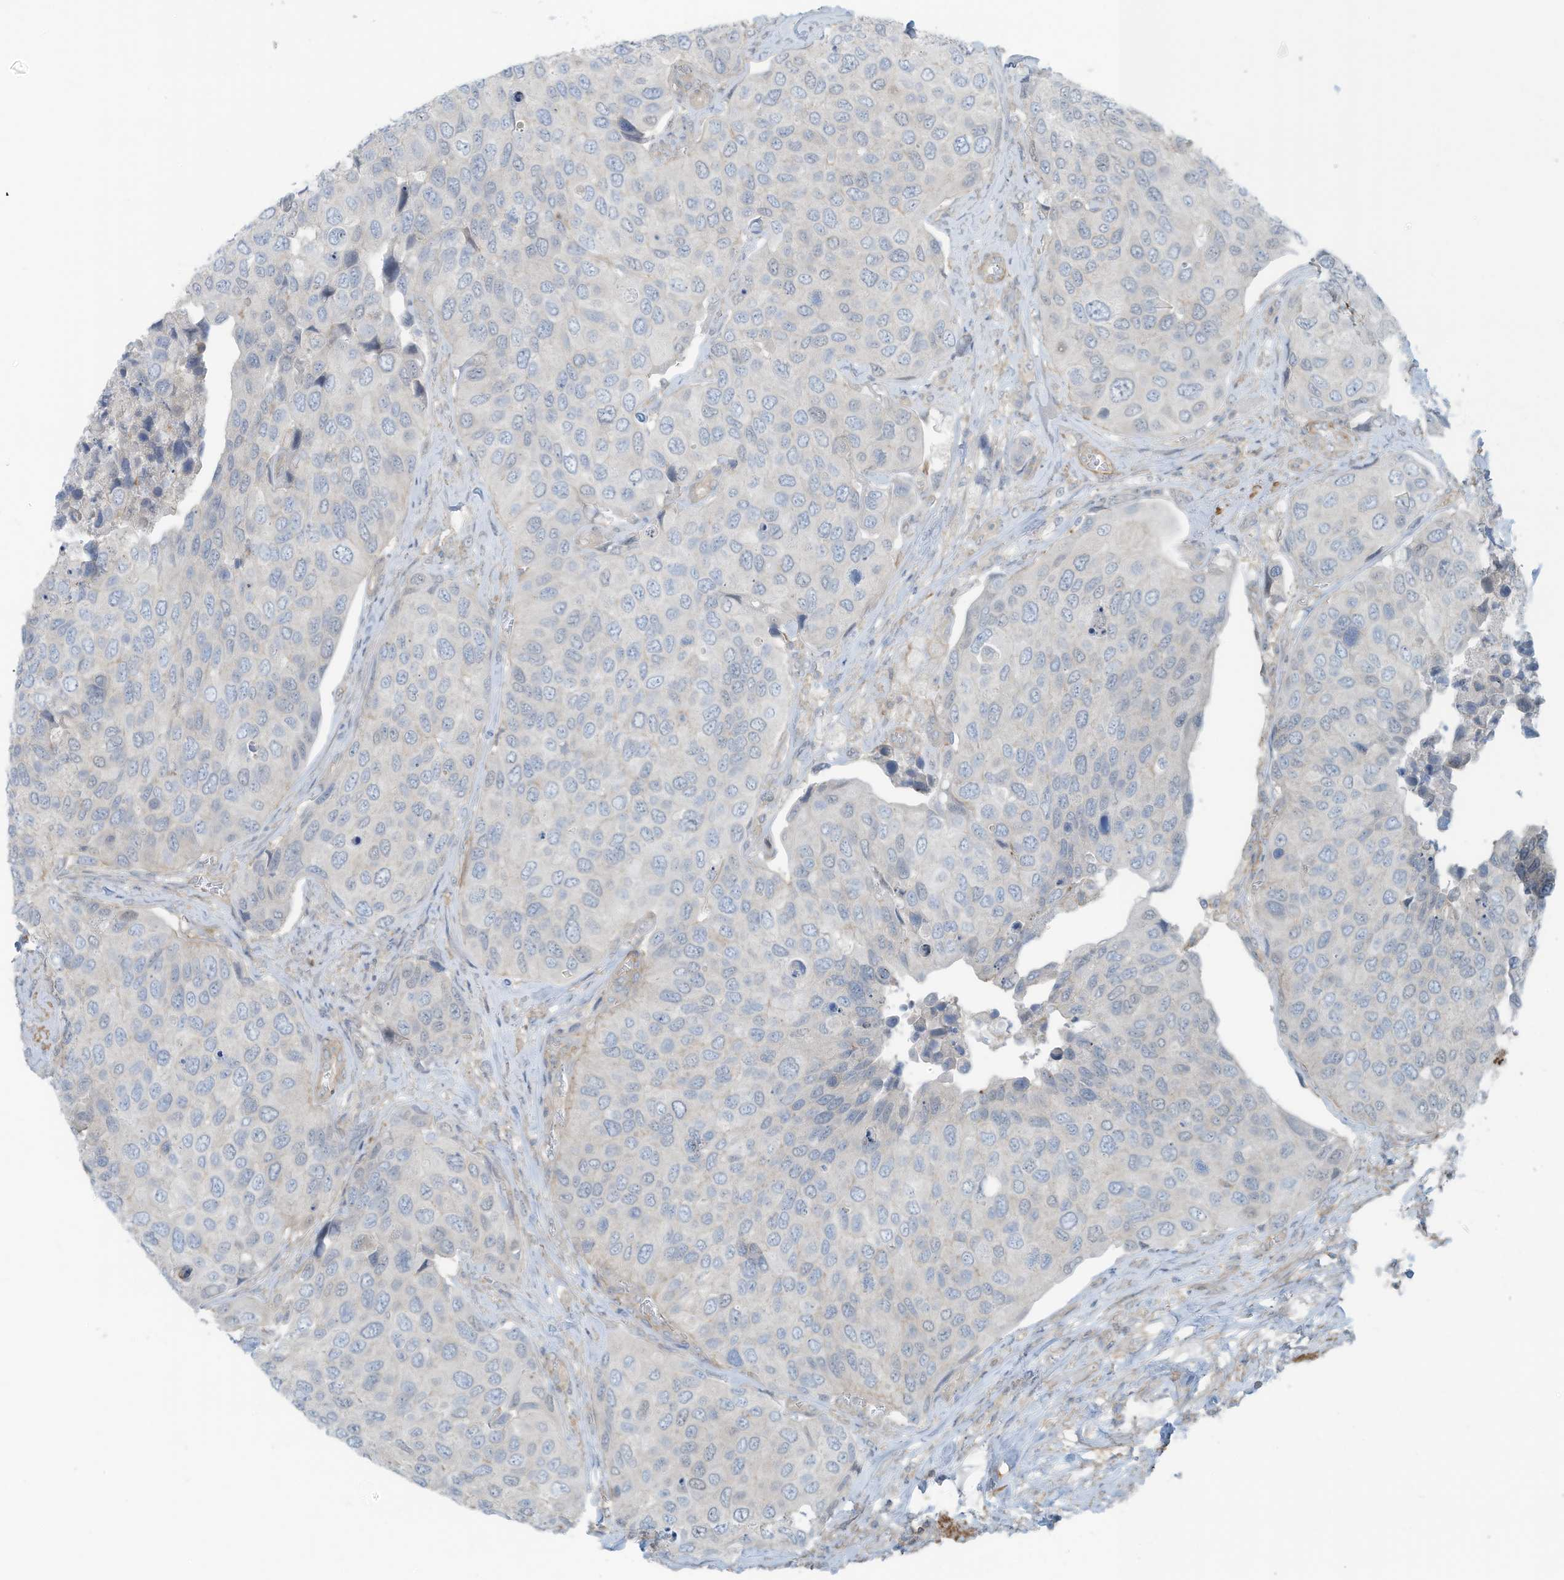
{"staining": {"intensity": "negative", "quantity": "none", "location": "none"}, "tissue": "urothelial cancer", "cell_type": "Tumor cells", "image_type": "cancer", "snomed": [{"axis": "morphology", "description": "Urothelial carcinoma, High grade"}, {"axis": "topography", "description": "Urinary bladder"}], "caption": "Micrograph shows no protein expression in tumor cells of urothelial cancer tissue.", "gene": "ZNF846", "patient": {"sex": "male", "age": 74}}